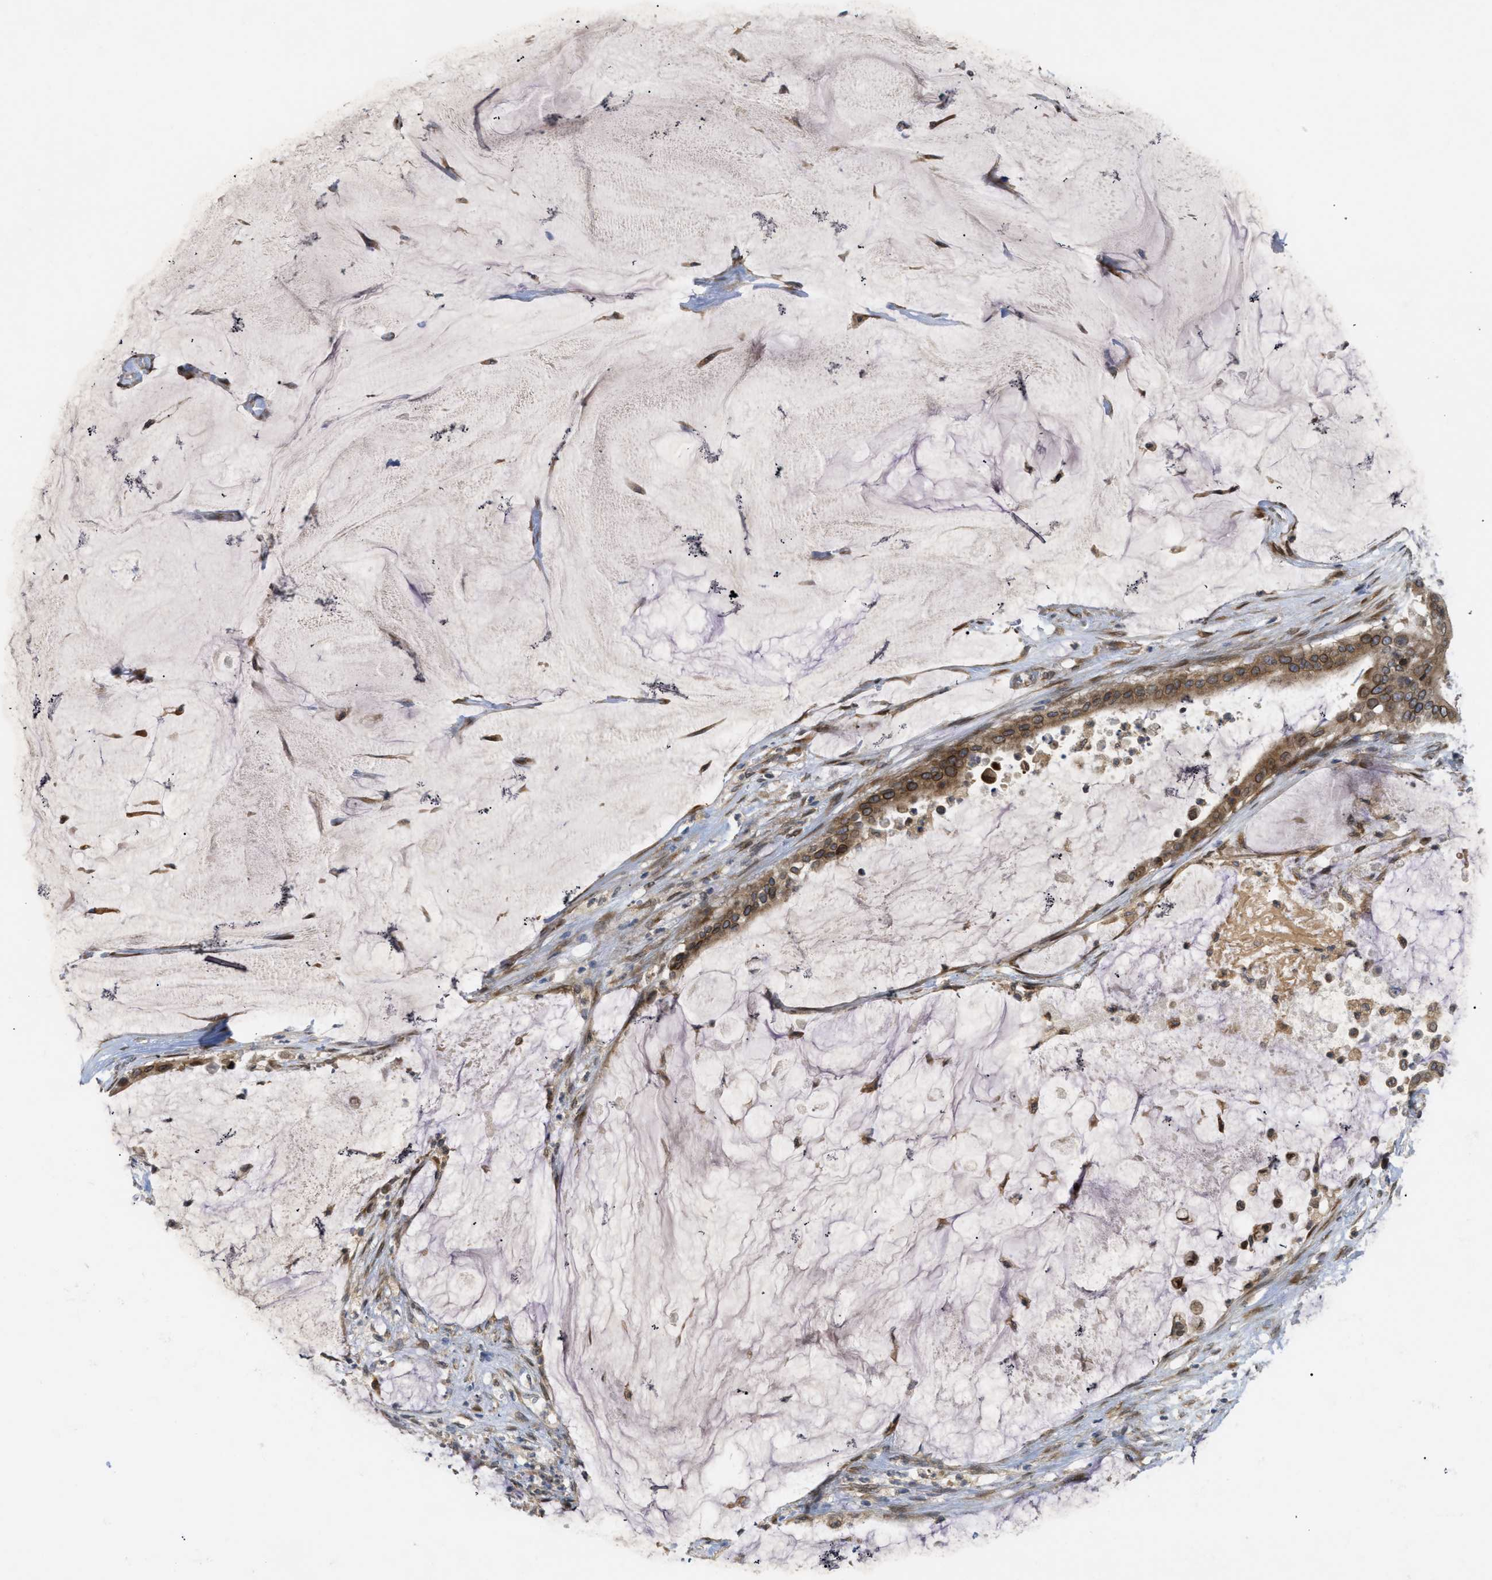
{"staining": {"intensity": "moderate", "quantity": ">75%", "location": "cytoplasmic/membranous,nuclear"}, "tissue": "pancreatic cancer", "cell_type": "Tumor cells", "image_type": "cancer", "snomed": [{"axis": "morphology", "description": "Adenocarcinoma, NOS"}, {"axis": "topography", "description": "Pancreas"}], "caption": "IHC (DAB) staining of pancreatic cancer demonstrates moderate cytoplasmic/membranous and nuclear protein expression in approximately >75% of tumor cells.", "gene": "EIF2AK3", "patient": {"sex": "male", "age": 41}}